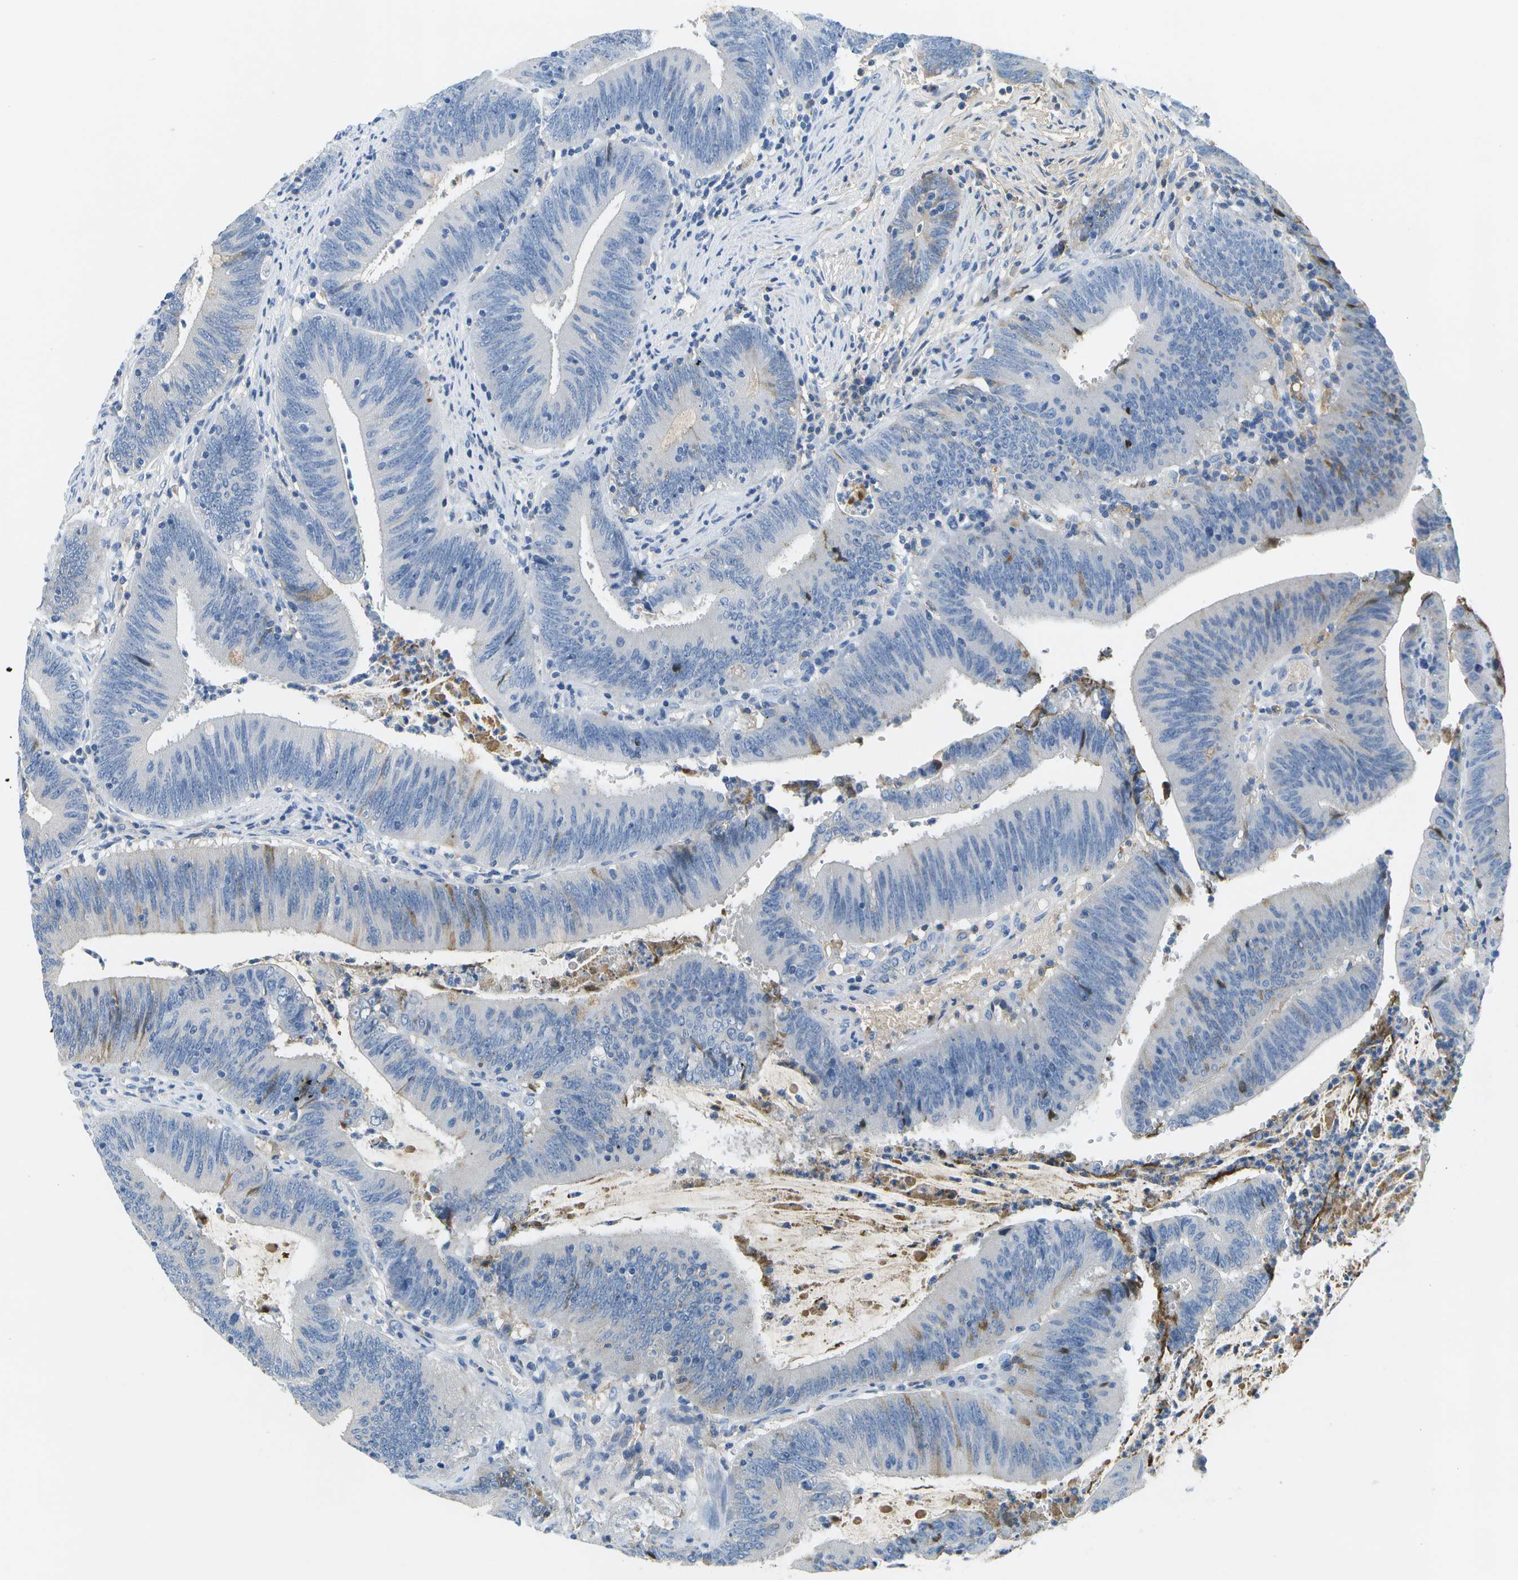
{"staining": {"intensity": "moderate", "quantity": "<25%", "location": "cytoplasmic/membranous"}, "tissue": "colorectal cancer", "cell_type": "Tumor cells", "image_type": "cancer", "snomed": [{"axis": "morphology", "description": "Normal tissue, NOS"}, {"axis": "morphology", "description": "Adenocarcinoma, NOS"}, {"axis": "topography", "description": "Rectum"}], "caption": "A brown stain highlights moderate cytoplasmic/membranous expression of a protein in human colorectal cancer (adenocarcinoma) tumor cells.", "gene": "SERPINA1", "patient": {"sex": "female", "age": 66}}